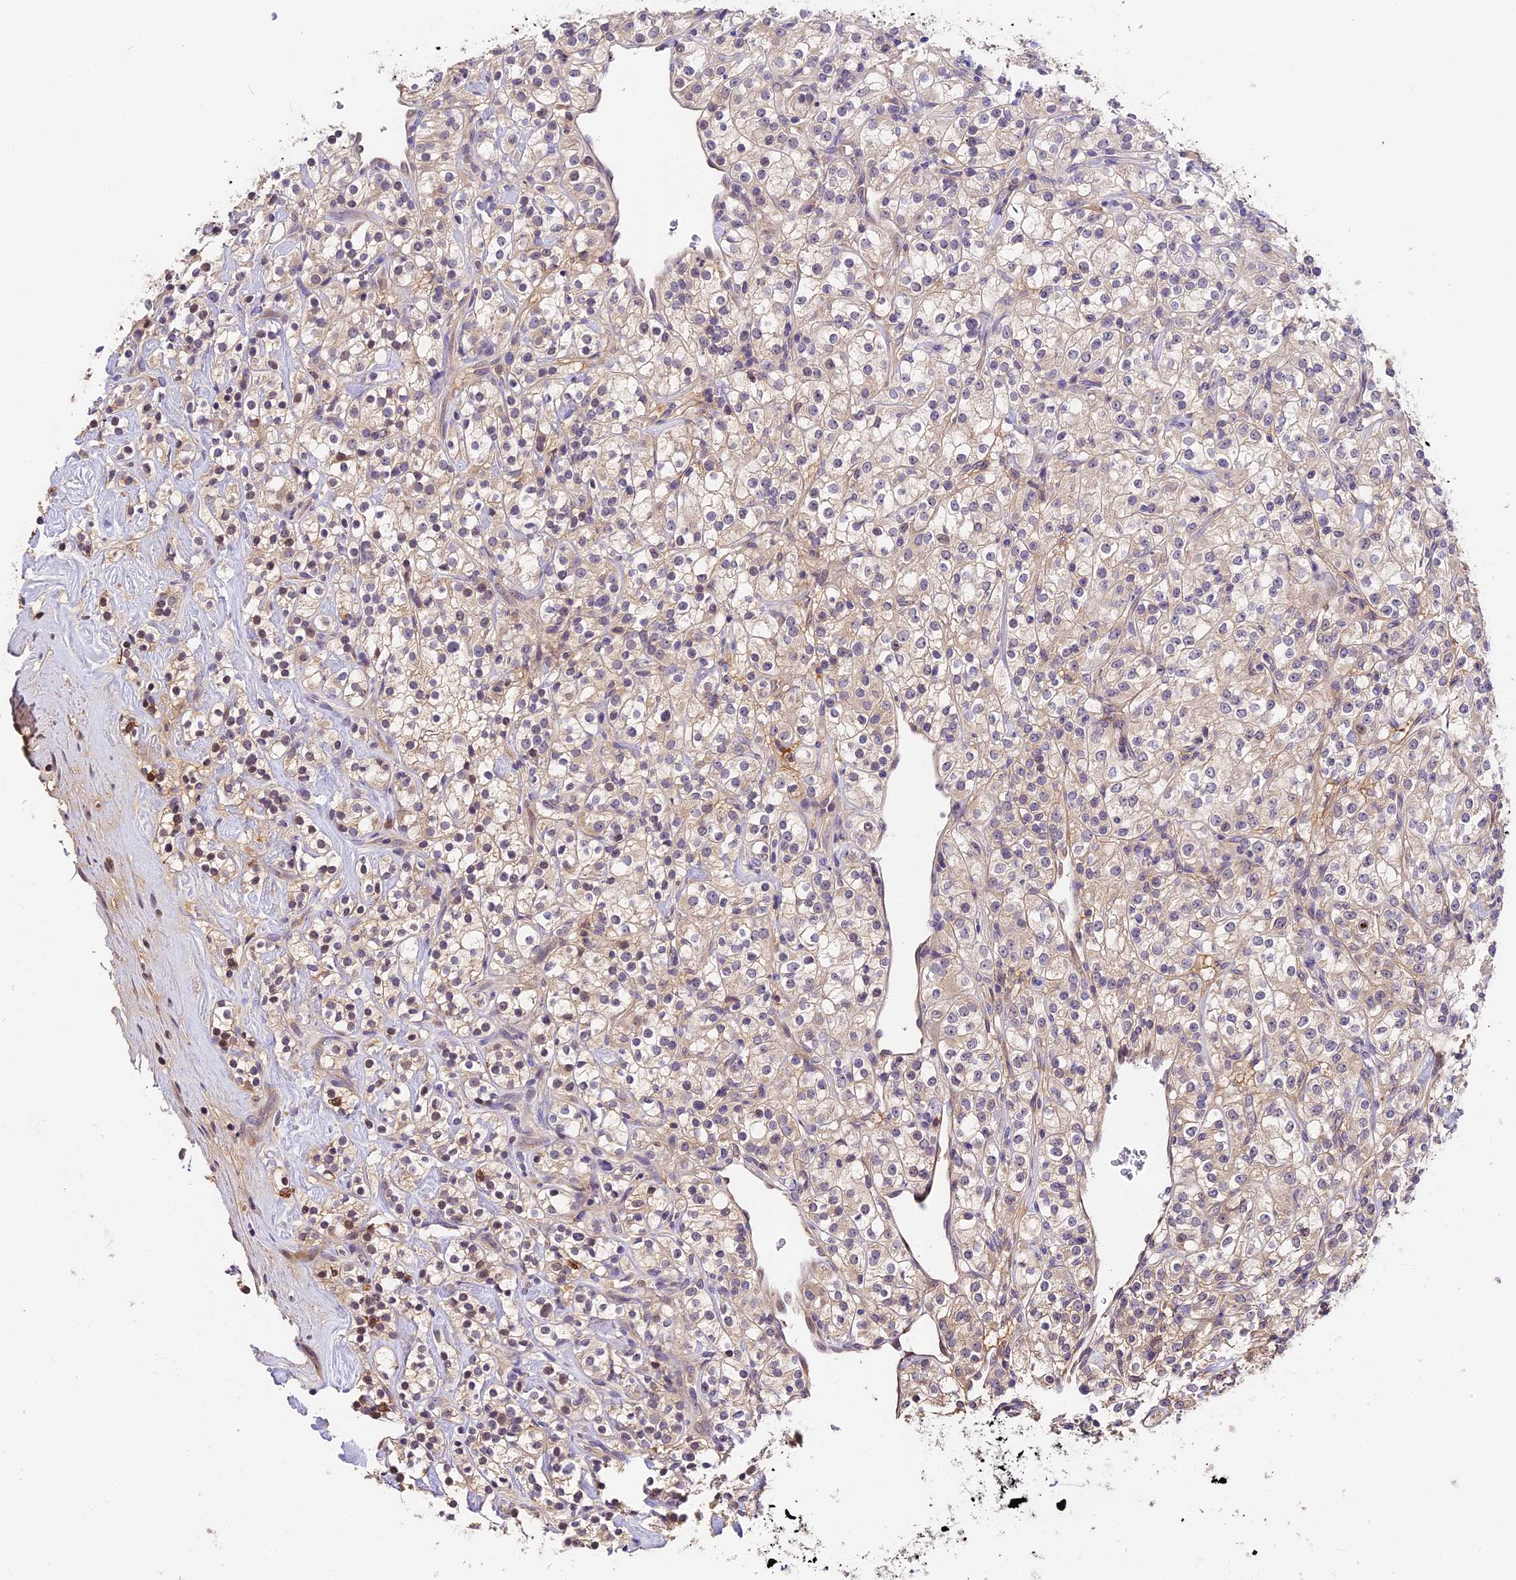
{"staining": {"intensity": "weak", "quantity": "<25%", "location": "cytoplasmic/membranous,nuclear"}, "tissue": "renal cancer", "cell_type": "Tumor cells", "image_type": "cancer", "snomed": [{"axis": "morphology", "description": "Adenocarcinoma, NOS"}, {"axis": "topography", "description": "Kidney"}], "caption": "Immunohistochemistry micrograph of renal cancer (adenocarcinoma) stained for a protein (brown), which displays no positivity in tumor cells. (DAB immunohistochemistry (IHC) with hematoxylin counter stain).", "gene": "BSCL2", "patient": {"sex": "male", "age": 77}}